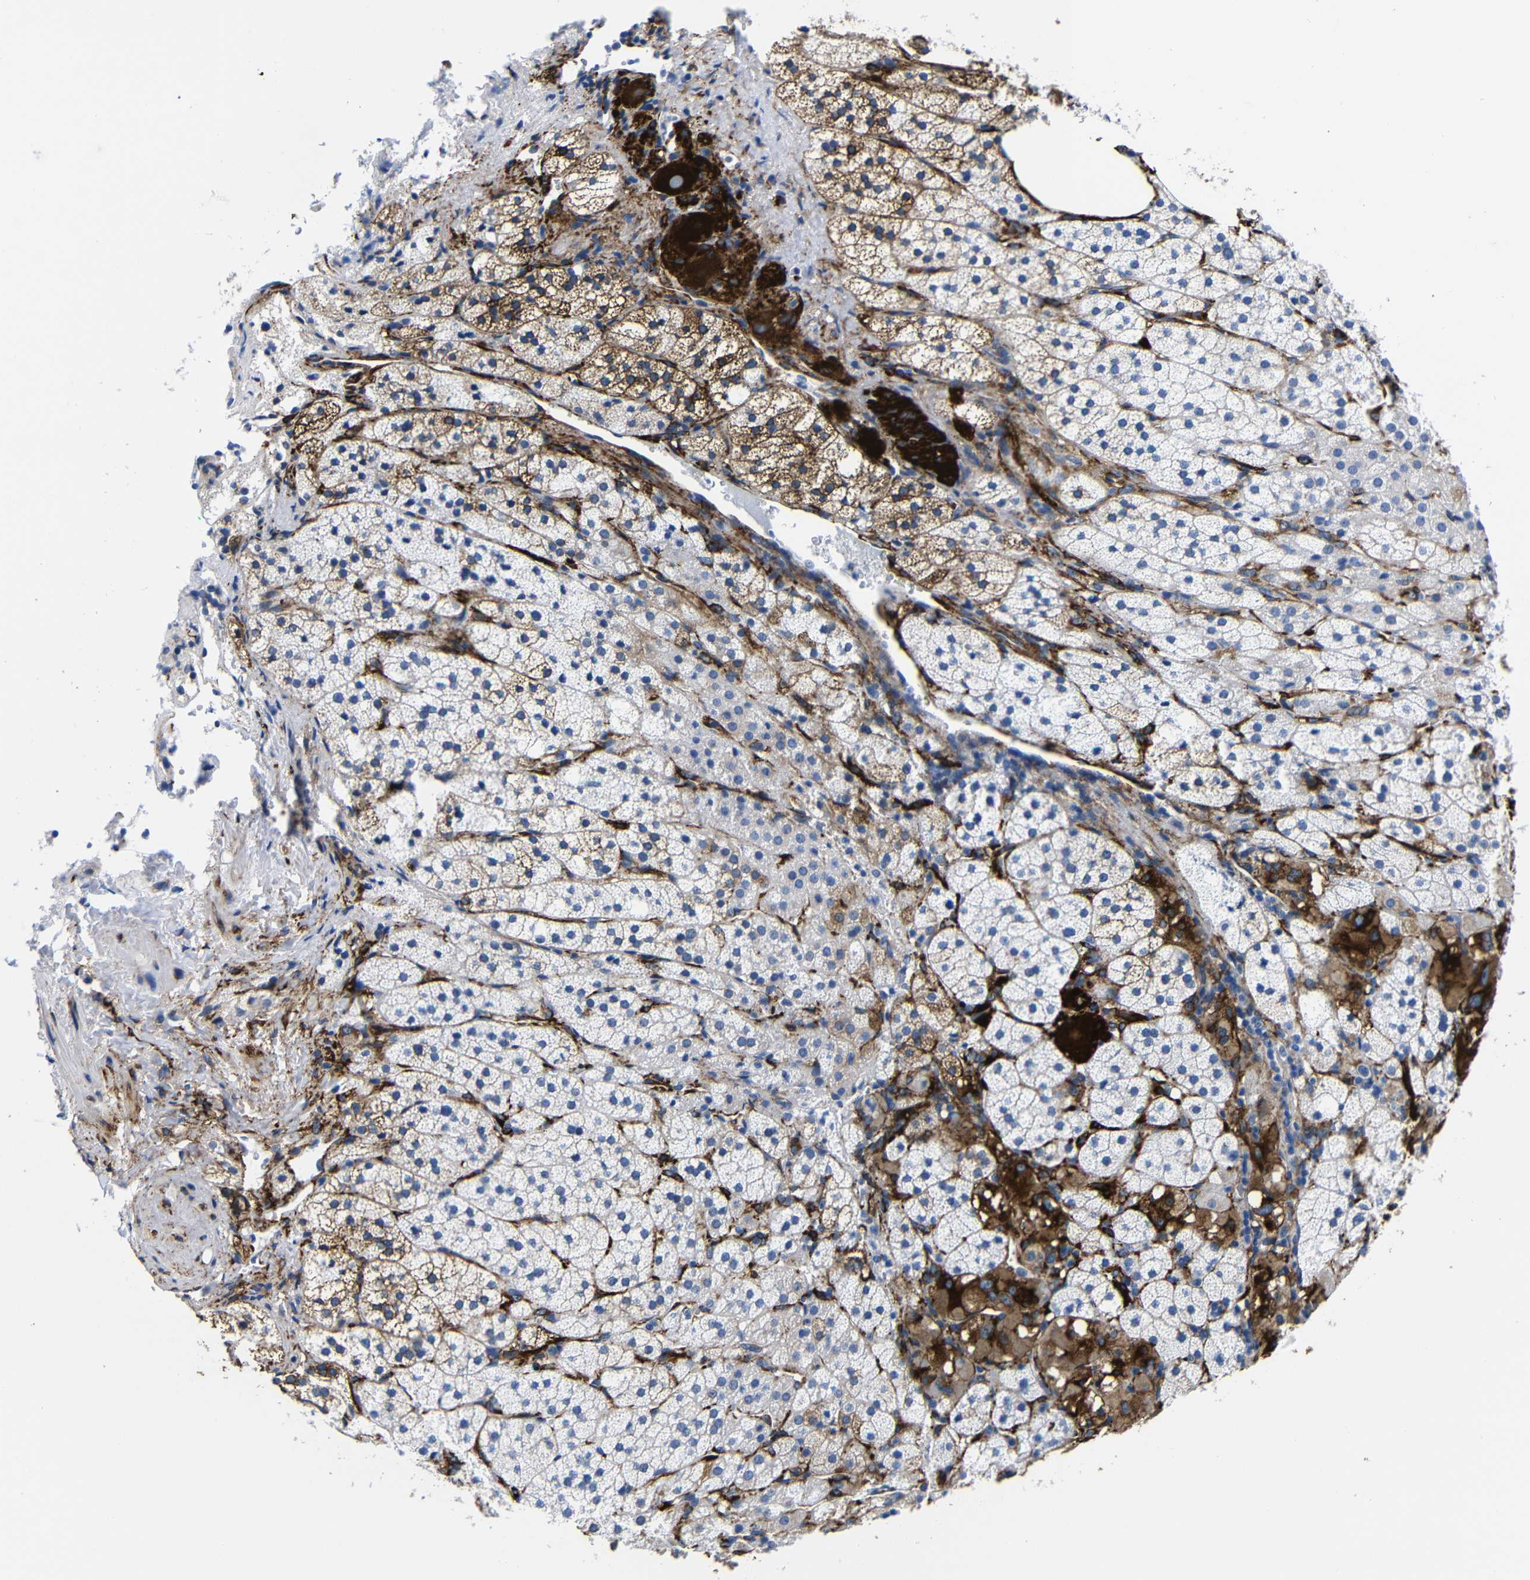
{"staining": {"intensity": "moderate", "quantity": "<25%", "location": "cytoplasmic/membranous"}, "tissue": "adrenal gland", "cell_type": "Glandular cells", "image_type": "normal", "snomed": [{"axis": "morphology", "description": "Normal tissue, NOS"}, {"axis": "topography", "description": "Adrenal gland"}], "caption": "A photomicrograph of human adrenal gland stained for a protein shows moderate cytoplasmic/membranous brown staining in glandular cells. (DAB IHC with brightfield microscopy, high magnification).", "gene": "LRIG1", "patient": {"sex": "male", "age": 56}}